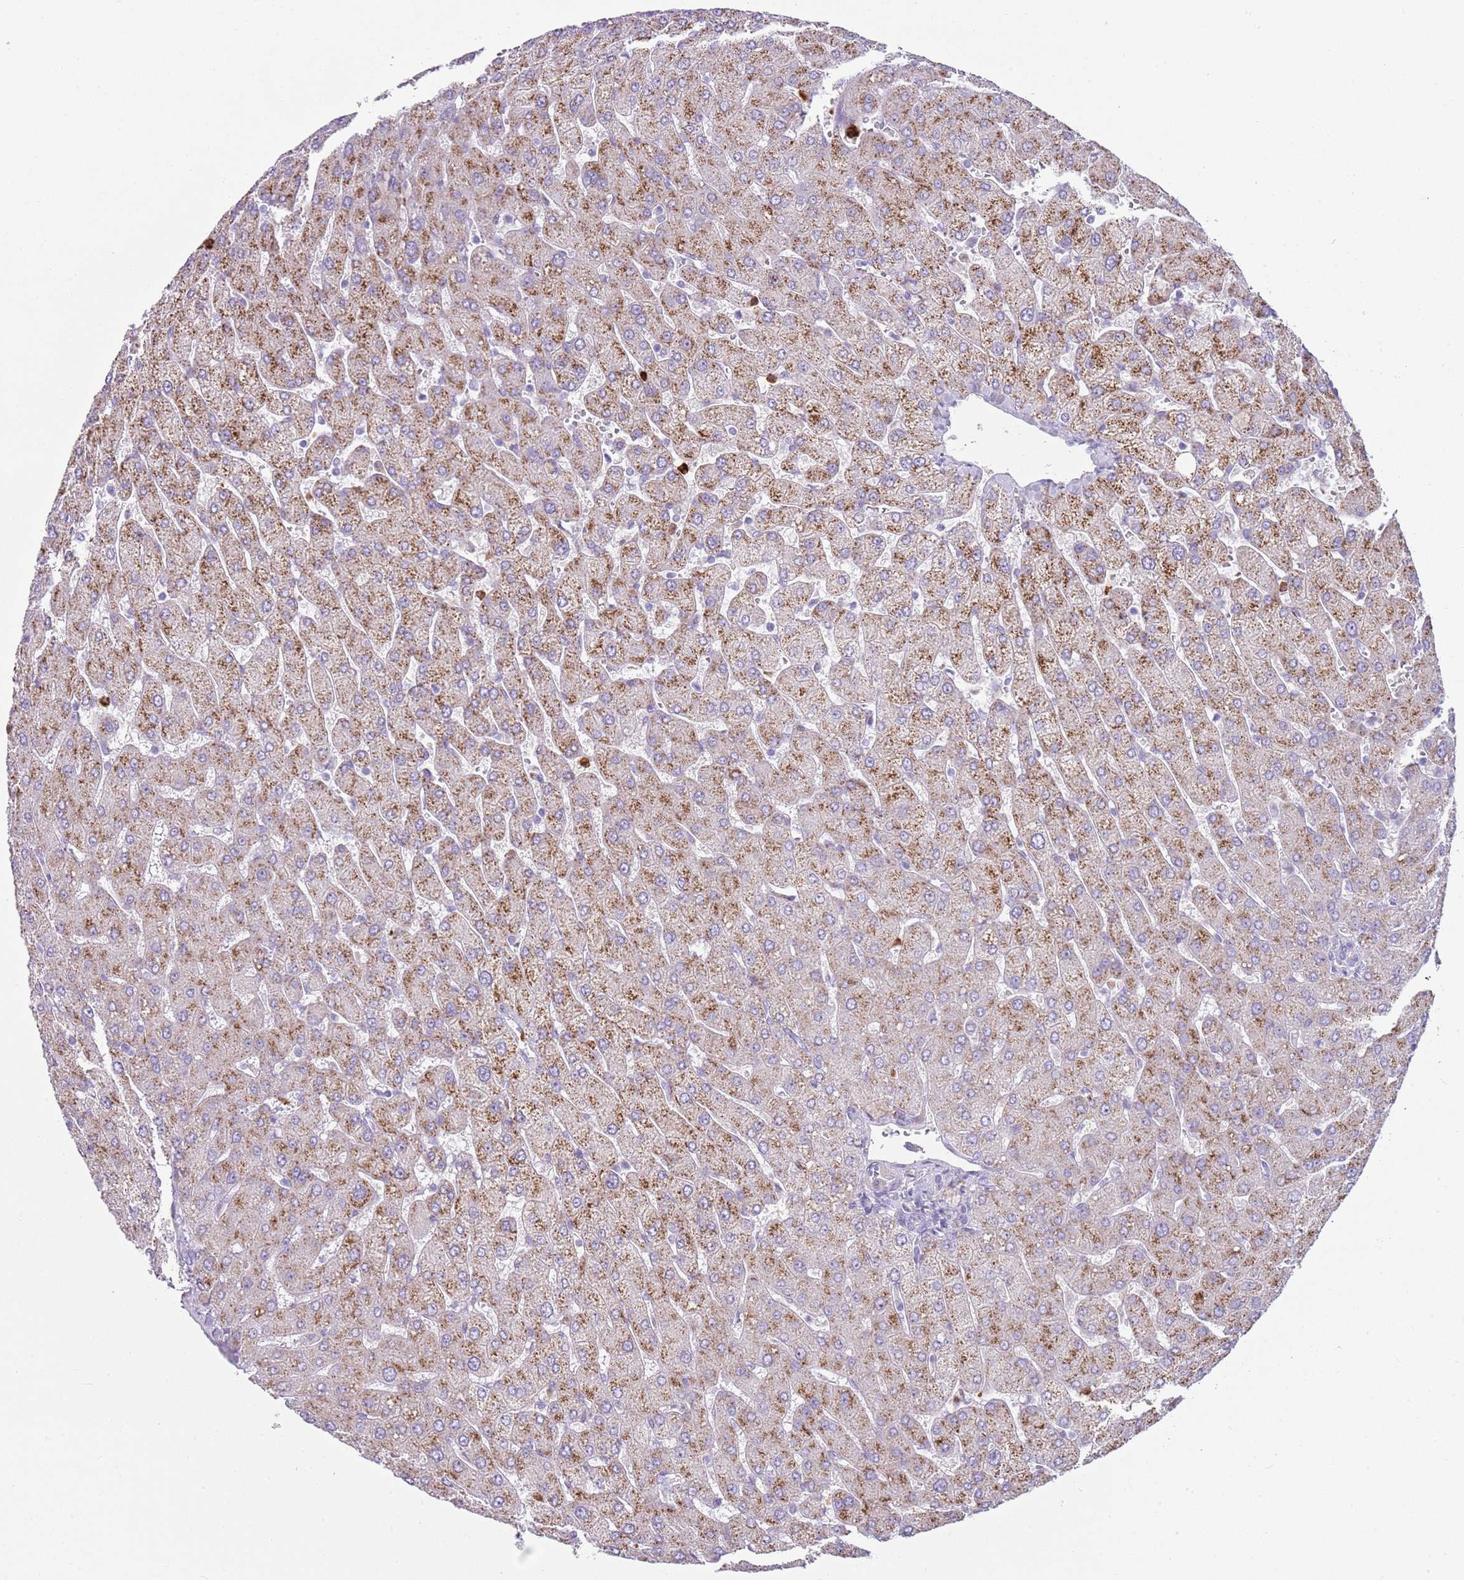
{"staining": {"intensity": "negative", "quantity": "none", "location": "none"}, "tissue": "liver", "cell_type": "Cholangiocytes", "image_type": "normal", "snomed": [{"axis": "morphology", "description": "Normal tissue, NOS"}, {"axis": "topography", "description": "Liver"}], "caption": "IHC image of normal liver stained for a protein (brown), which exhibits no staining in cholangiocytes.", "gene": "CD177", "patient": {"sex": "male", "age": 55}}